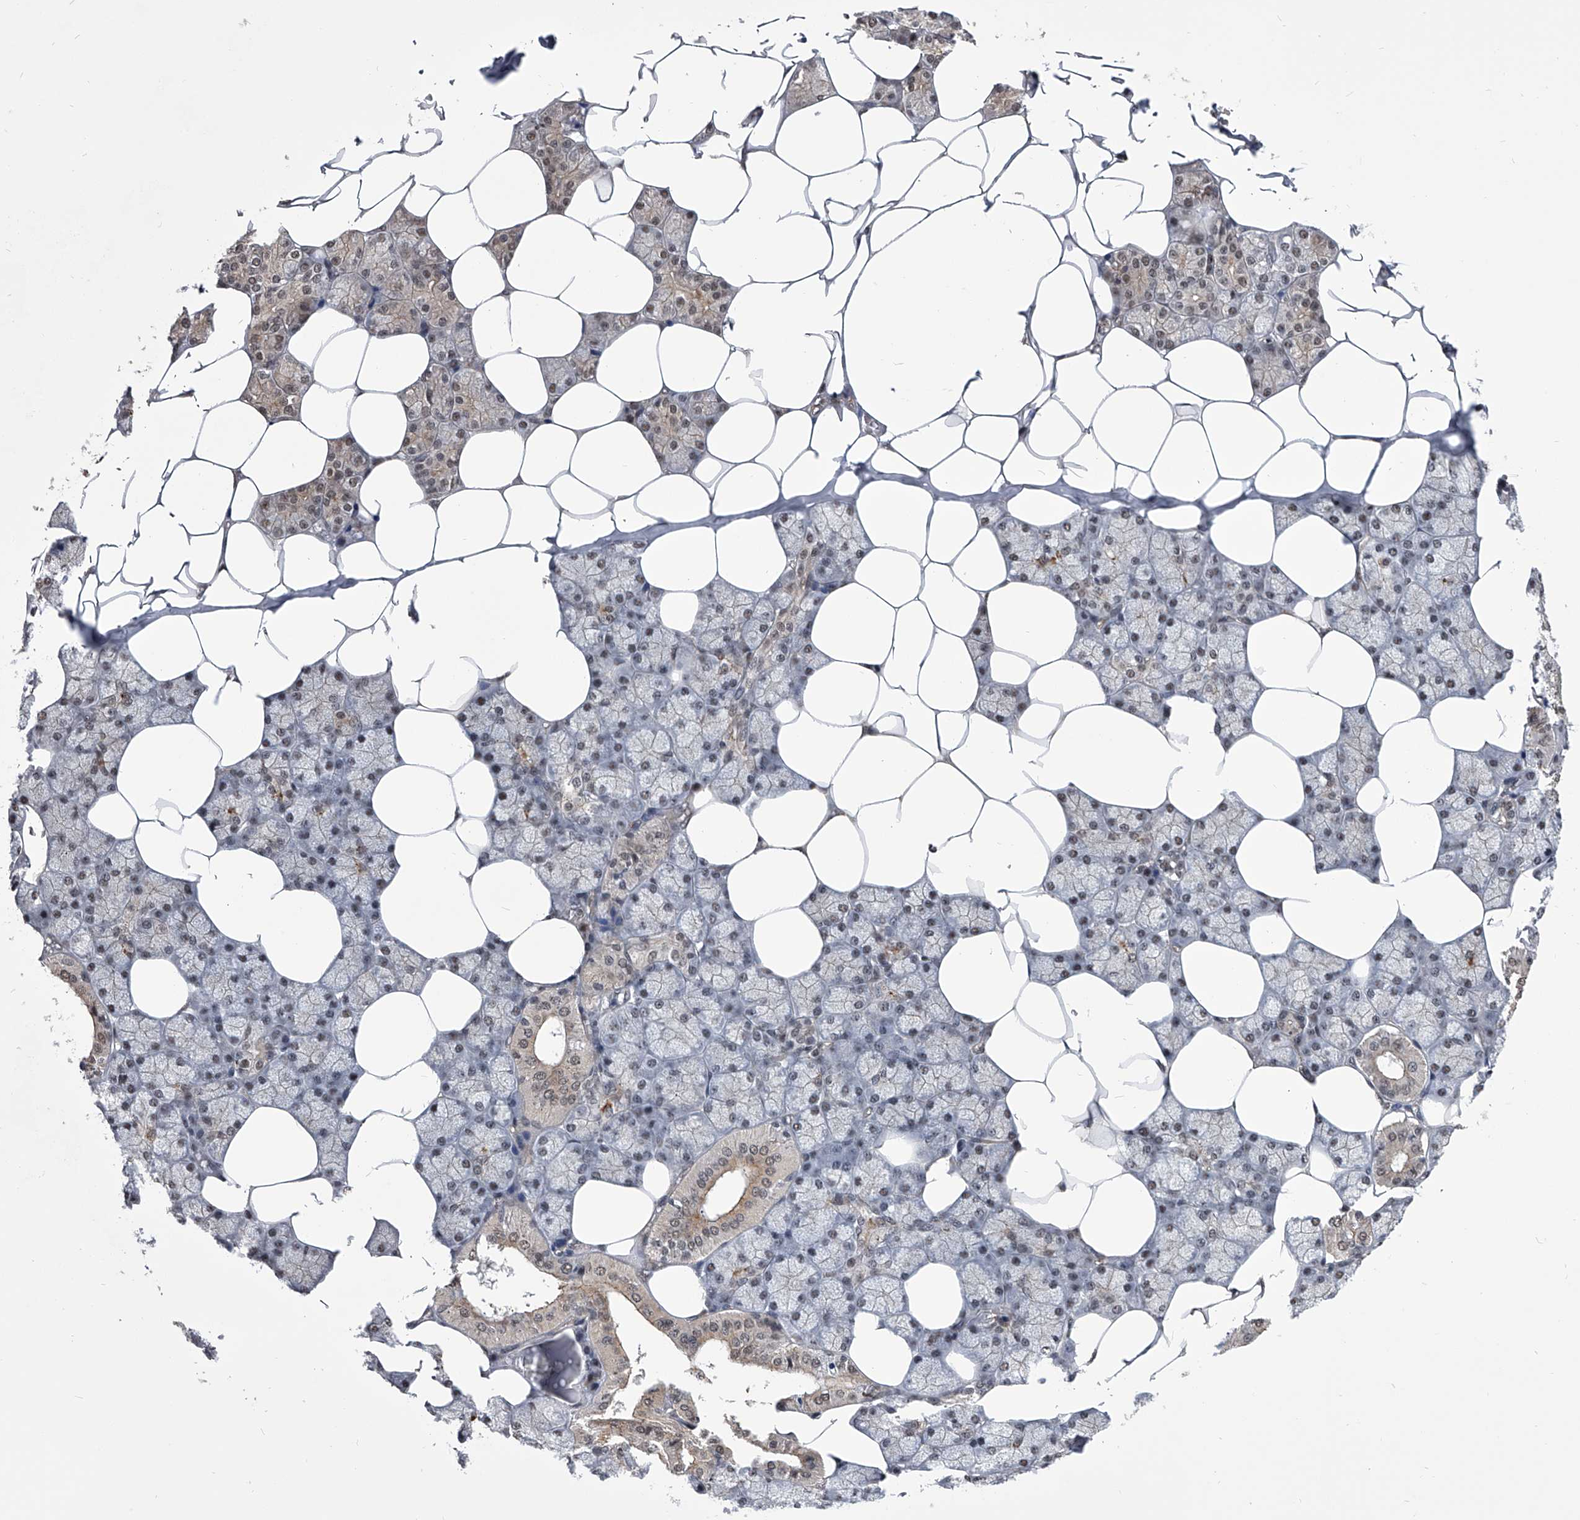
{"staining": {"intensity": "moderate", "quantity": "25%-75%", "location": "cytoplasmic/membranous"}, "tissue": "salivary gland", "cell_type": "Glandular cells", "image_type": "normal", "snomed": [{"axis": "morphology", "description": "Normal tissue, NOS"}, {"axis": "topography", "description": "Salivary gland"}], "caption": "Brown immunohistochemical staining in benign human salivary gland shows moderate cytoplasmic/membranous positivity in about 25%-75% of glandular cells.", "gene": "ZNF76", "patient": {"sex": "male", "age": 62}}